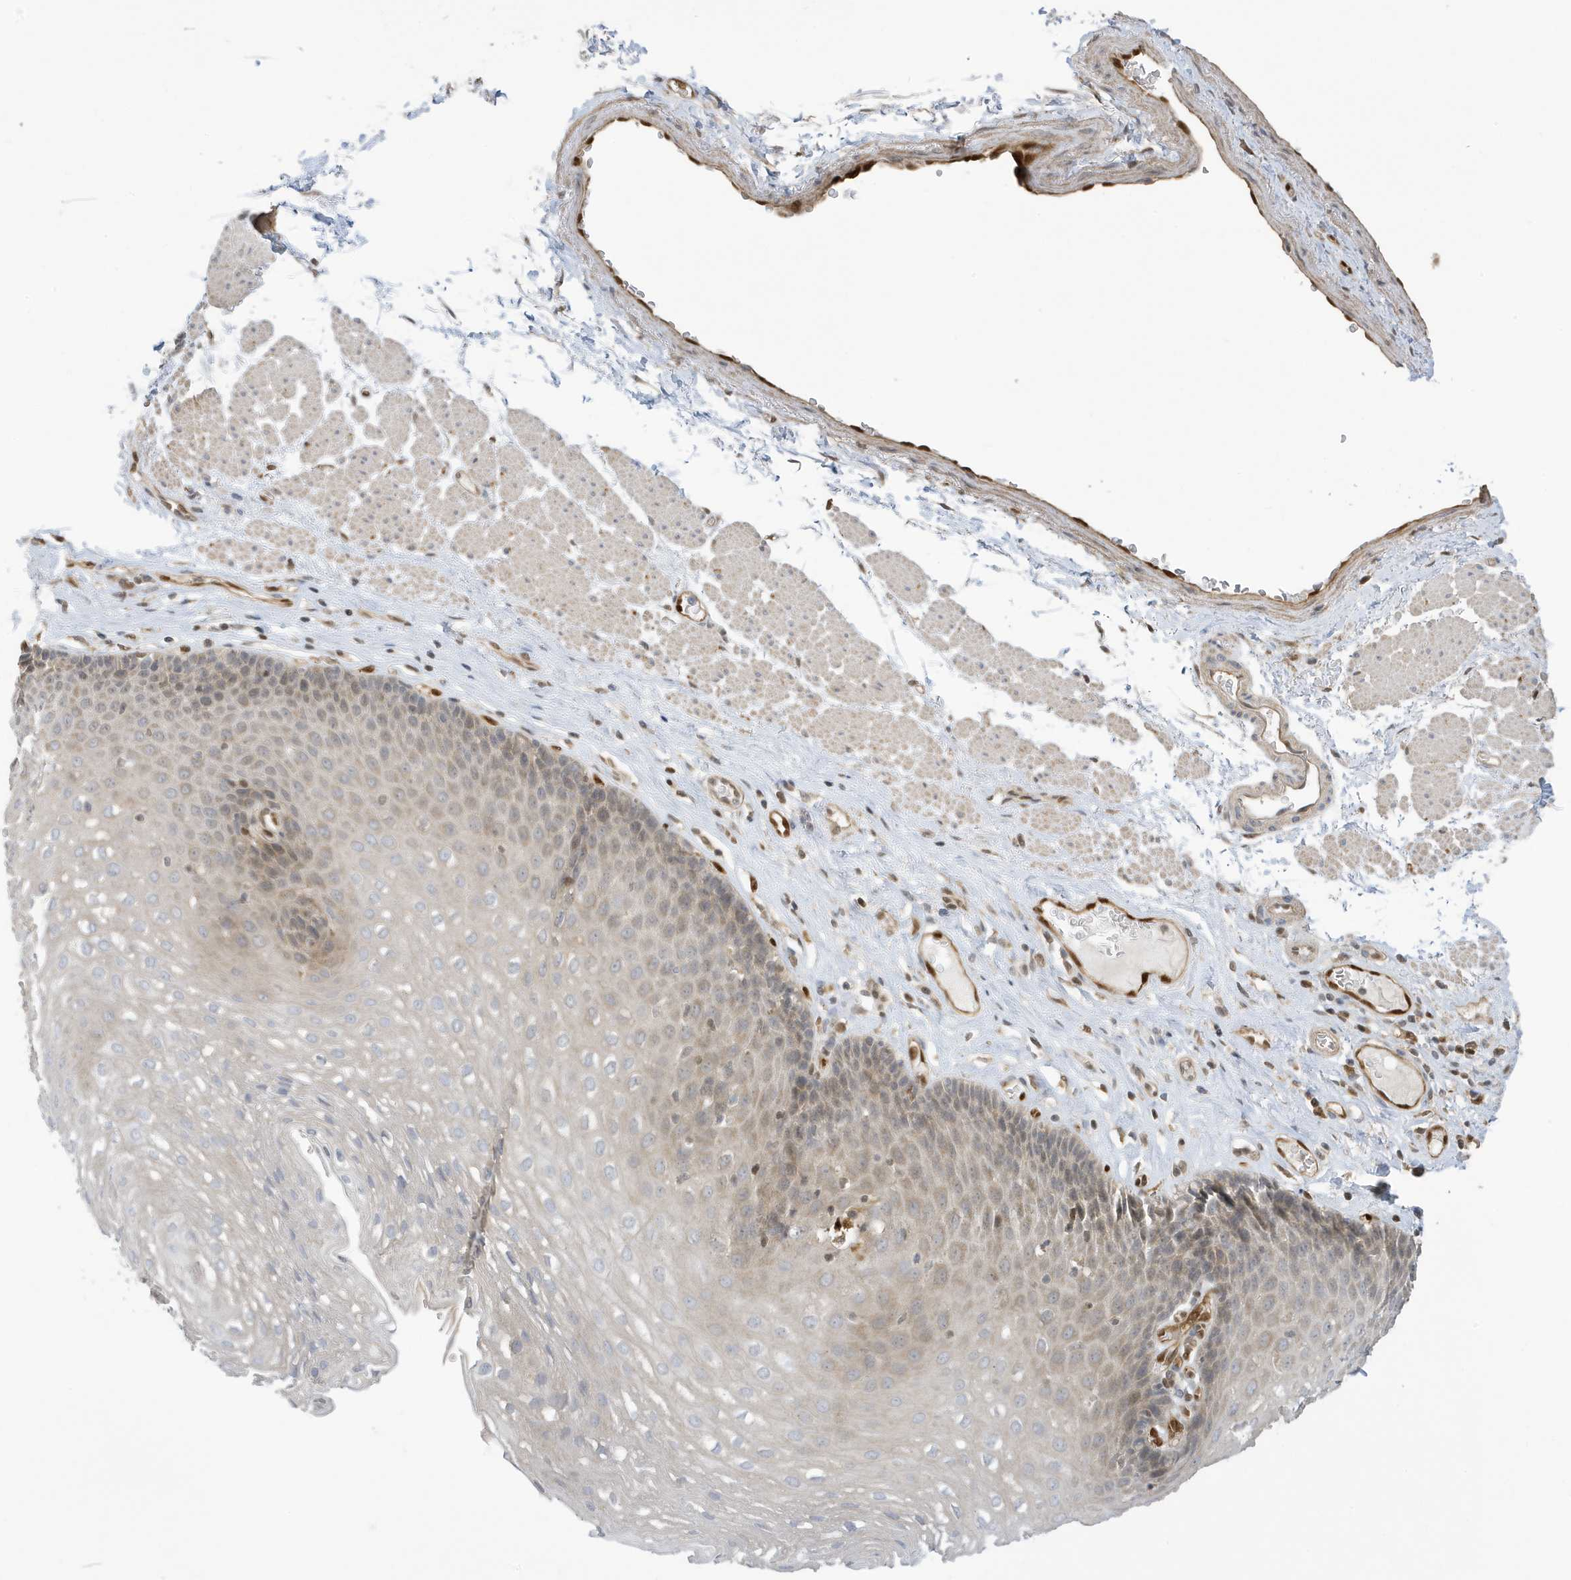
{"staining": {"intensity": "weak", "quantity": "<25%", "location": "cytoplasmic/membranous"}, "tissue": "esophagus", "cell_type": "Squamous epithelial cells", "image_type": "normal", "snomed": [{"axis": "morphology", "description": "Normal tissue, NOS"}, {"axis": "topography", "description": "Esophagus"}], "caption": "This micrograph is of normal esophagus stained with IHC to label a protein in brown with the nuclei are counter-stained blue. There is no staining in squamous epithelial cells. (Immunohistochemistry (ihc), brightfield microscopy, high magnification).", "gene": "NCOA7", "patient": {"sex": "female", "age": 66}}